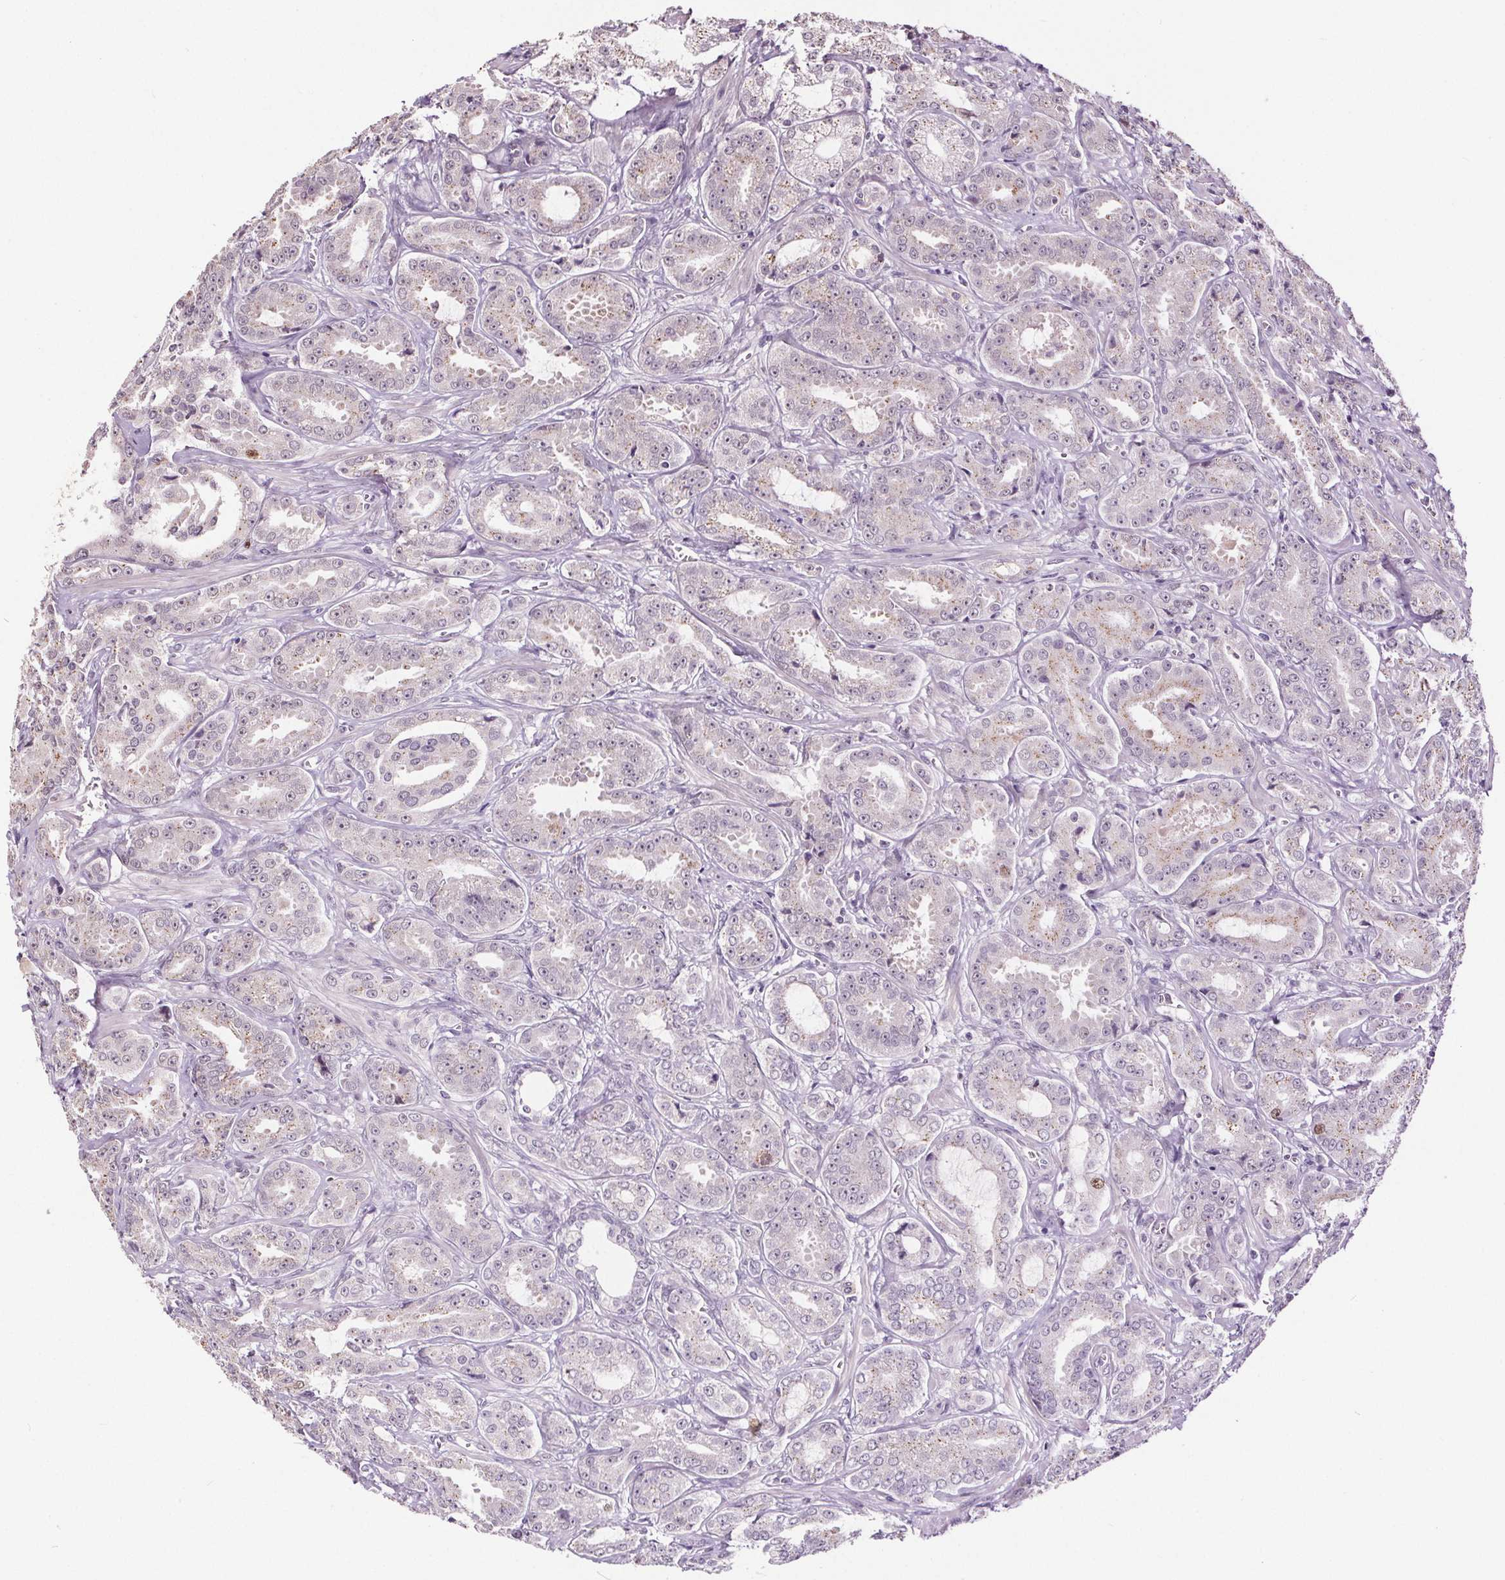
{"staining": {"intensity": "weak", "quantity": "<25%", "location": "cytoplasmic/membranous,nuclear"}, "tissue": "prostate cancer", "cell_type": "Tumor cells", "image_type": "cancer", "snomed": [{"axis": "morphology", "description": "Adenocarcinoma, High grade"}, {"axis": "topography", "description": "Prostate"}], "caption": "An immunohistochemistry histopathology image of prostate cancer is shown. There is no staining in tumor cells of prostate cancer.", "gene": "CENPF", "patient": {"sex": "male", "age": 64}}